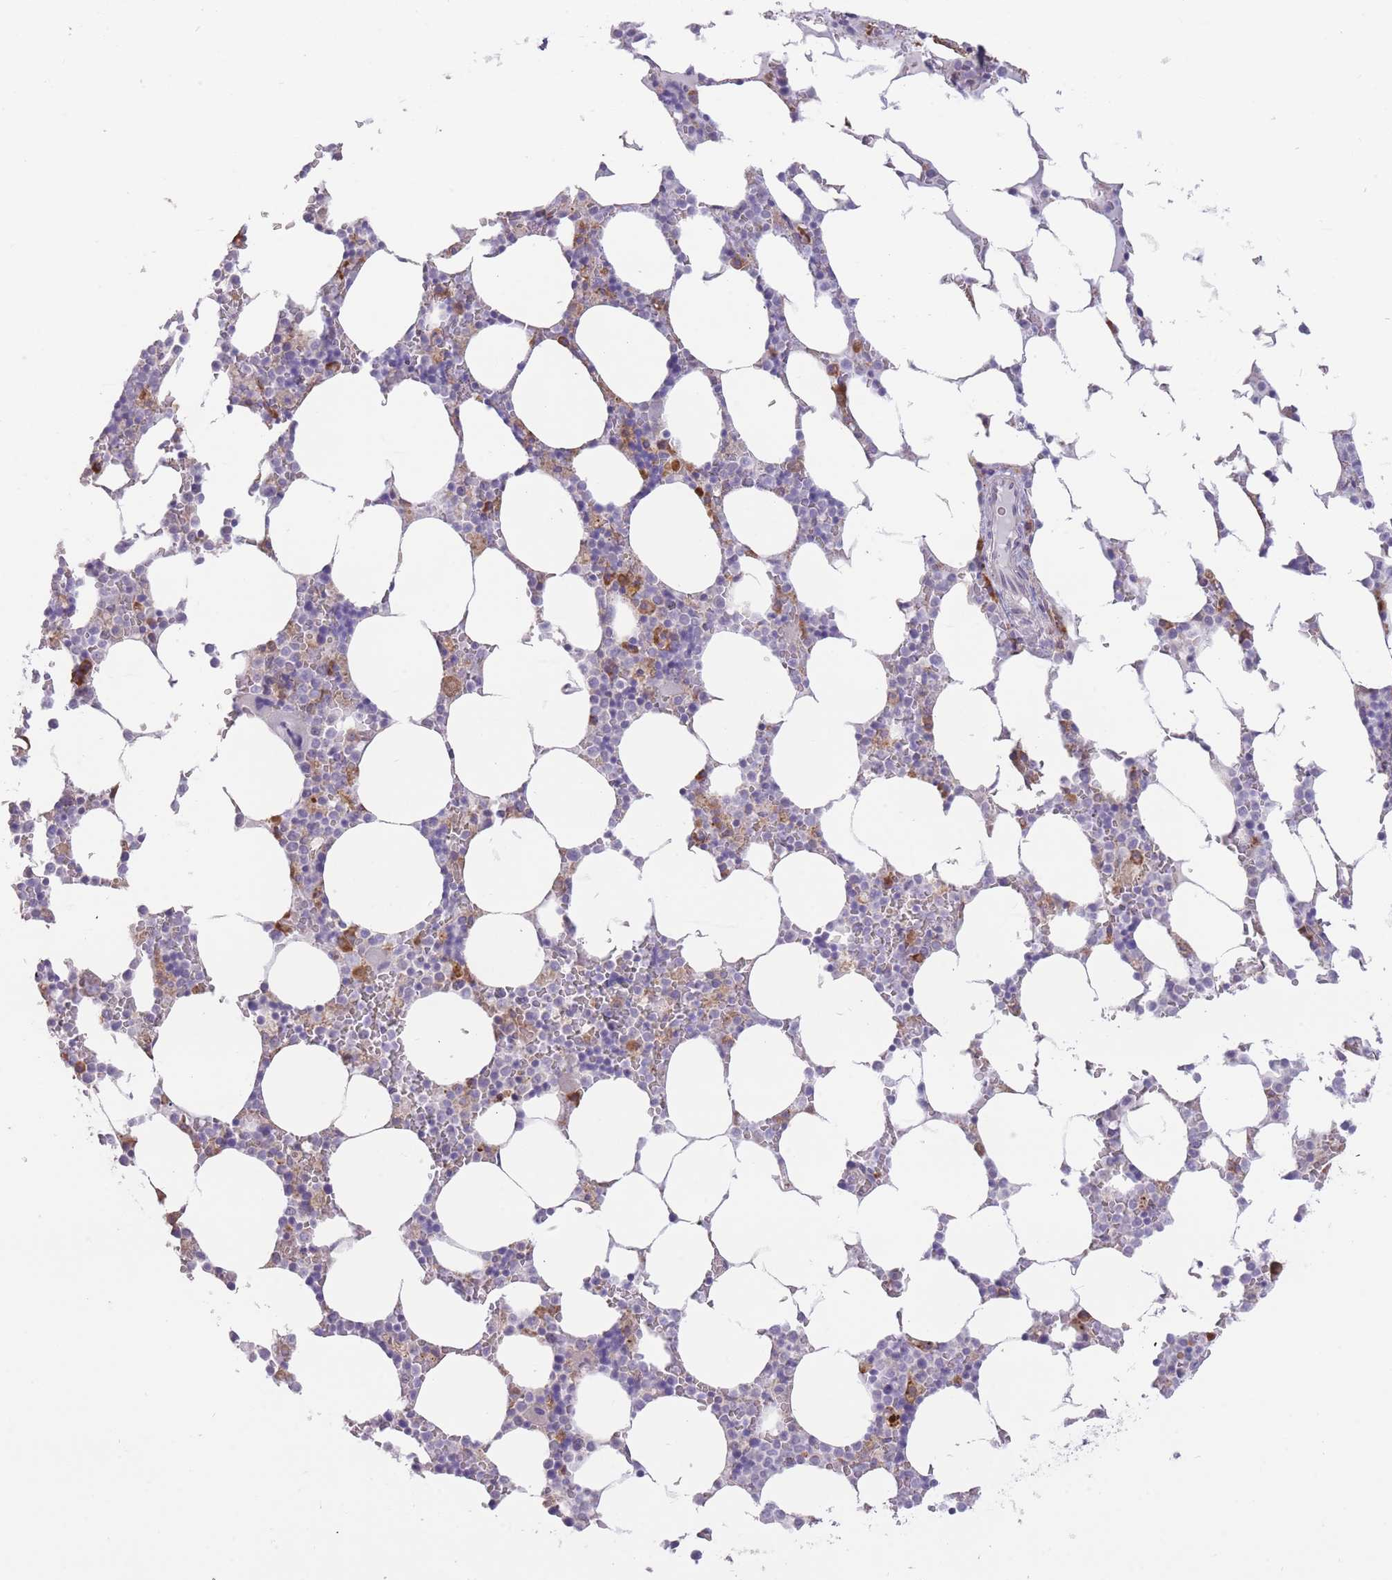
{"staining": {"intensity": "strong", "quantity": "<25%", "location": "cytoplasmic/membranous"}, "tissue": "bone marrow", "cell_type": "Hematopoietic cells", "image_type": "normal", "snomed": [{"axis": "morphology", "description": "Normal tissue, NOS"}, {"axis": "topography", "description": "Bone marrow"}], "caption": "Normal bone marrow was stained to show a protein in brown. There is medium levels of strong cytoplasmic/membranous positivity in about <25% of hematopoietic cells. The staining is performed using DAB (3,3'-diaminobenzidine) brown chromogen to label protein expression. The nuclei are counter-stained blue using hematoxylin.", "gene": "TRAPPC5", "patient": {"sex": "male", "age": 64}}